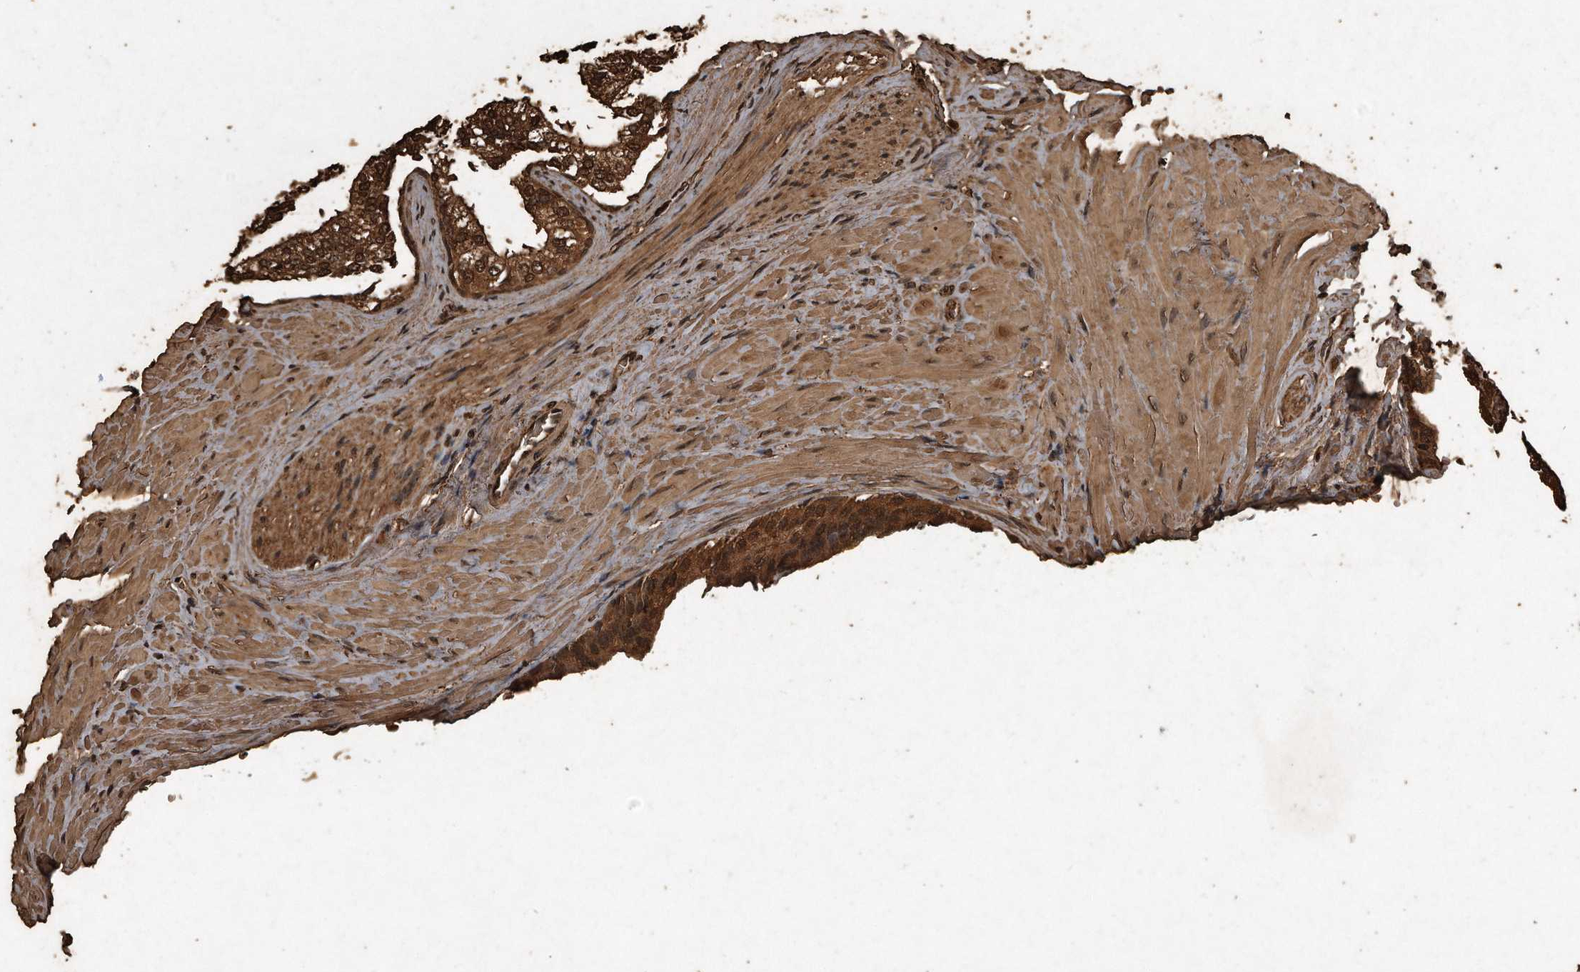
{"staining": {"intensity": "strong", "quantity": ">75%", "location": "cytoplasmic/membranous,nuclear"}, "tissue": "prostate cancer", "cell_type": "Tumor cells", "image_type": "cancer", "snomed": [{"axis": "morphology", "description": "Adenocarcinoma, Low grade"}, {"axis": "topography", "description": "Prostate"}], "caption": "Protein staining of adenocarcinoma (low-grade) (prostate) tissue displays strong cytoplasmic/membranous and nuclear positivity in about >75% of tumor cells.", "gene": "CFLAR", "patient": {"sex": "male", "age": 60}}